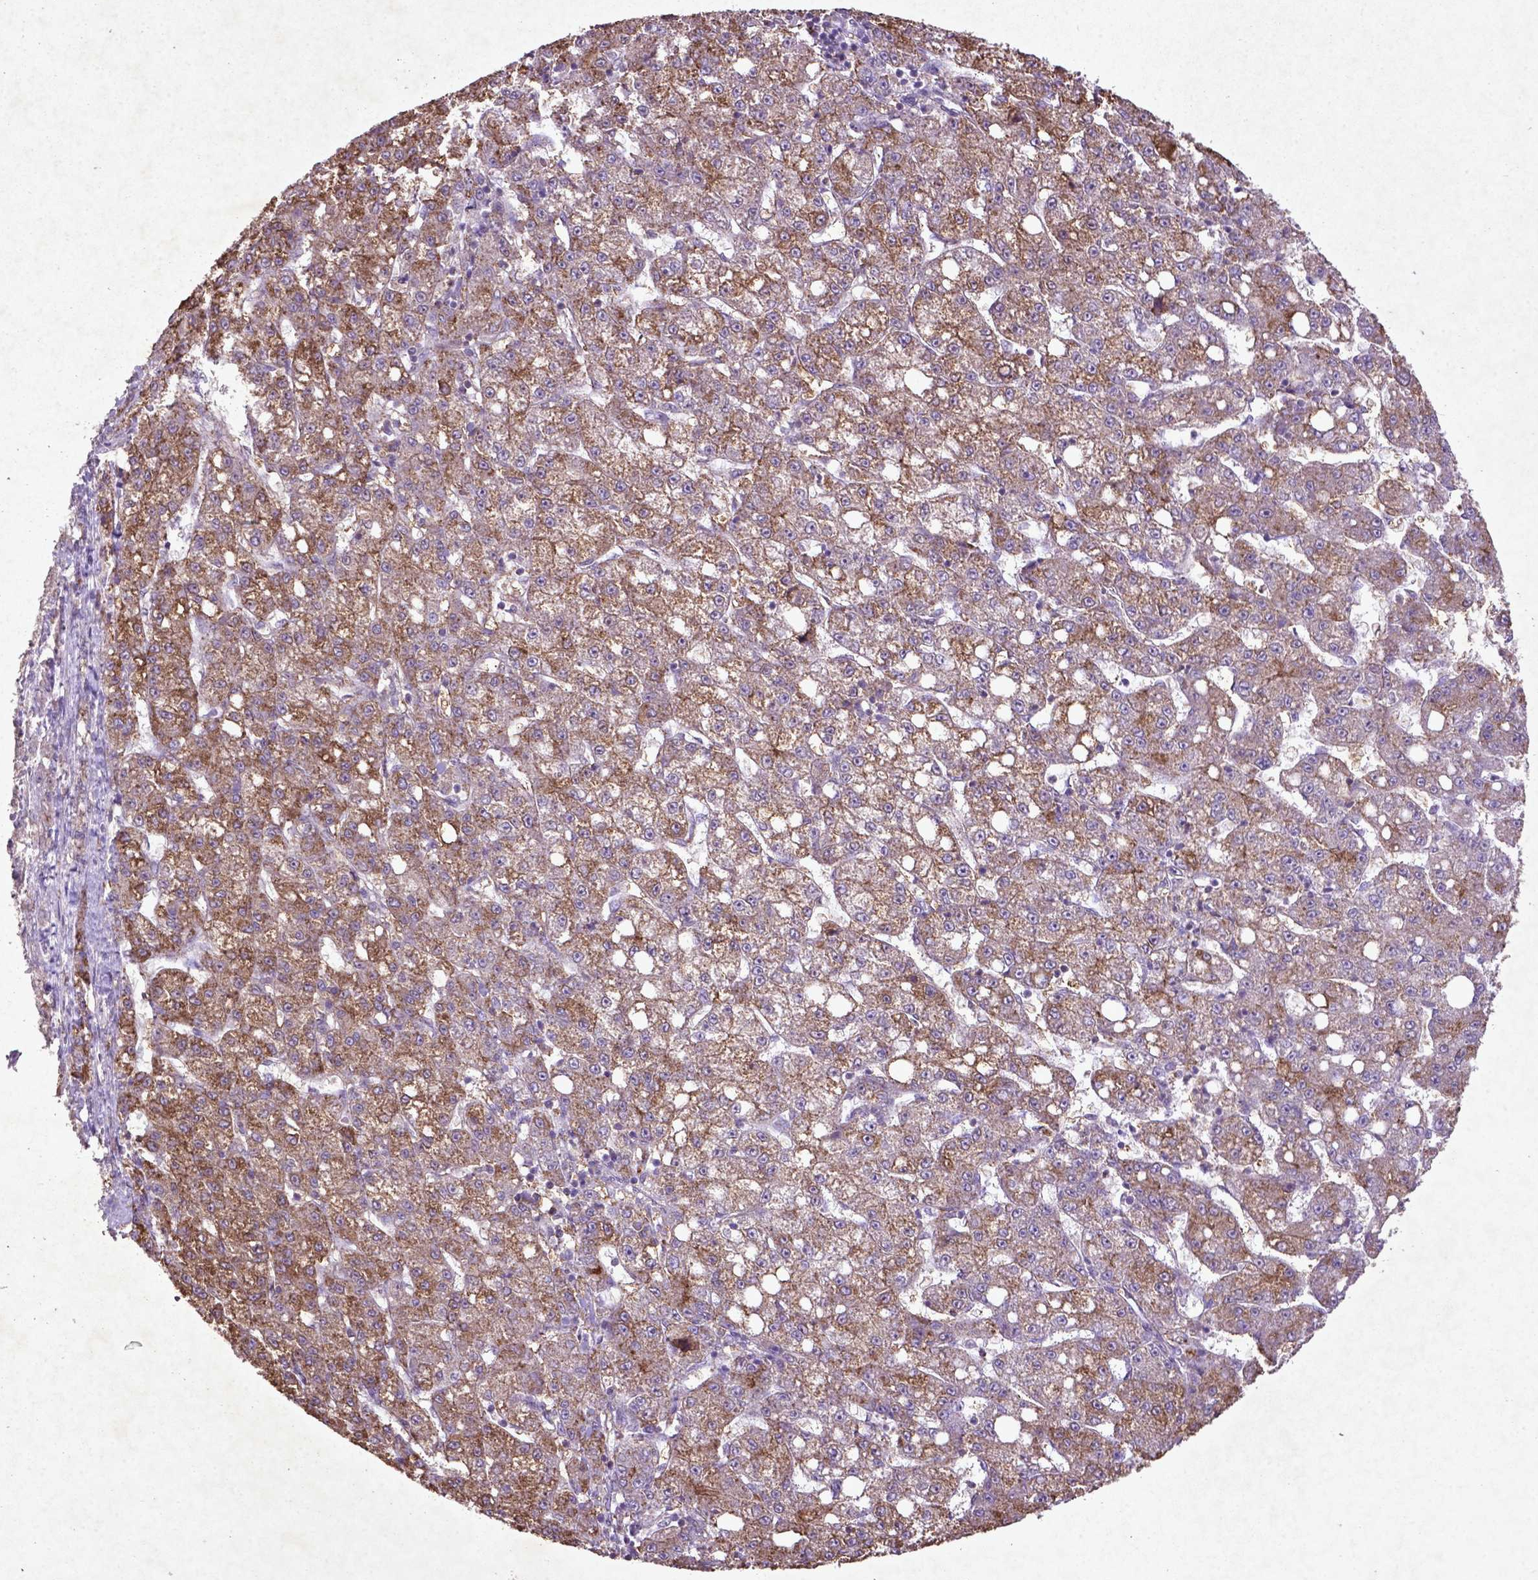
{"staining": {"intensity": "moderate", "quantity": "25%-75%", "location": "cytoplasmic/membranous"}, "tissue": "liver cancer", "cell_type": "Tumor cells", "image_type": "cancer", "snomed": [{"axis": "morphology", "description": "Carcinoma, Hepatocellular, NOS"}, {"axis": "topography", "description": "Liver"}], "caption": "Liver cancer was stained to show a protein in brown. There is medium levels of moderate cytoplasmic/membranous positivity in about 25%-75% of tumor cells. Ihc stains the protein in brown and the nuclei are stained blue.", "gene": "MTOR", "patient": {"sex": "female", "age": 65}}